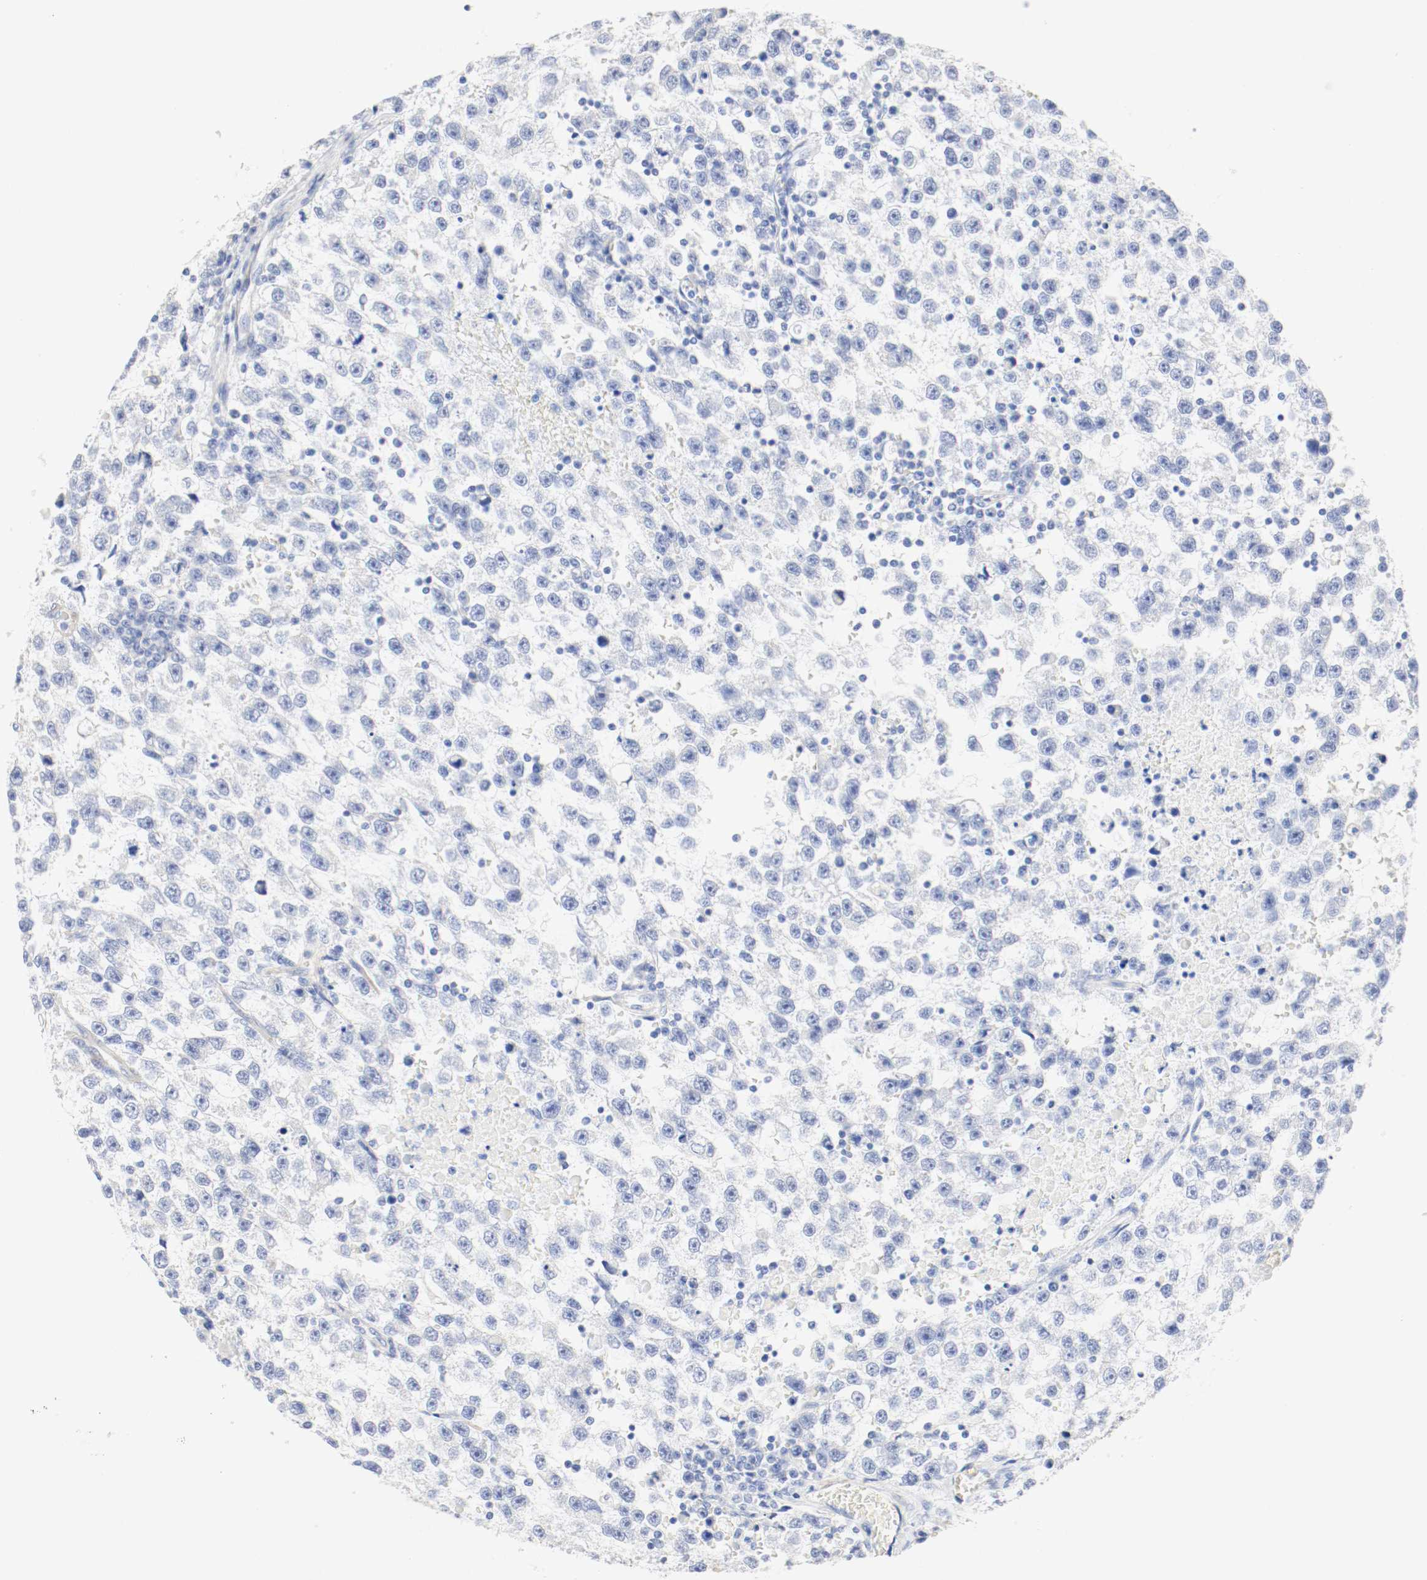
{"staining": {"intensity": "weak", "quantity": "25%-75%", "location": "cytoplasmic/membranous"}, "tissue": "testis cancer", "cell_type": "Tumor cells", "image_type": "cancer", "snomed": [{"axis": "morphology", "description": "Seminoma, NOS"}, {"axis": "topography", "description": "Testis"}], "caption": "Immunohistochemistry (IHC) (DAB) staining of testis seminoma demonstrates weak cytoplasmic/membranous protein positivity in about 25%-75% of tumor cells. Using DAB (3,3'-diaminobenzidine) (brown) and hematoxylin (blue) stains, captured at high magnification using brightfield microscopy.", "gene": "GIT1", "patient": {"sex": "male", "age": 33}}